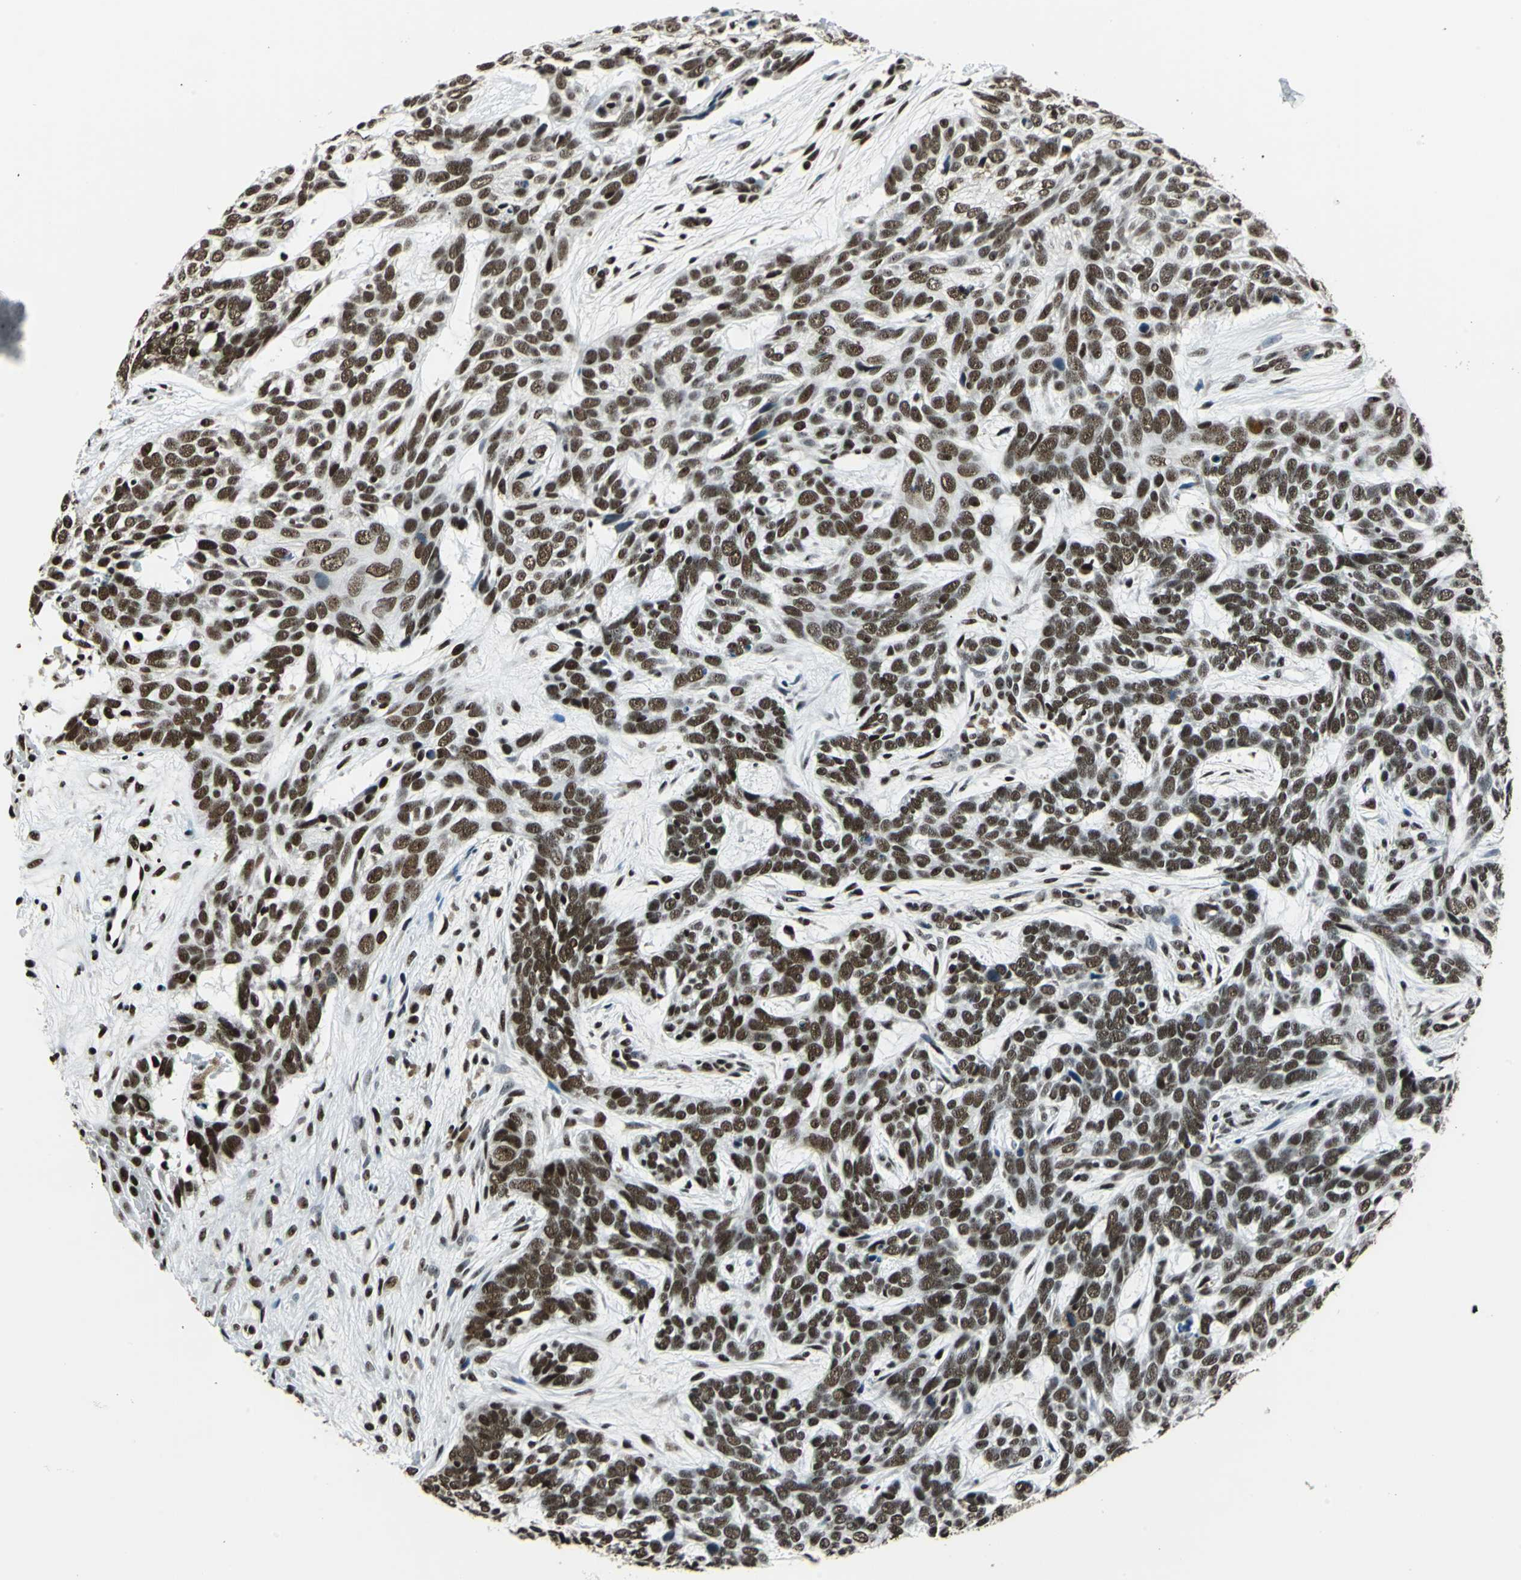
{"staining": {"intensity": "strong", "quantity": ">75%", "location": "nuclear"}, "tissue": "skin cancer", "cell_type": "Tumor cells", "image_type": "cancer", "snomed": [{"axis": "morphology", "description": "Basal cell carcinoma"}, {"axis": "topography", "description": "Skin"}], "caption": "Skin cancer (basal cell carcinoma) stained with a protein marker shows strong staining in tumor cells.", "gene": "BCLAF1", "patient": {"sex": "male", "age": 87}}